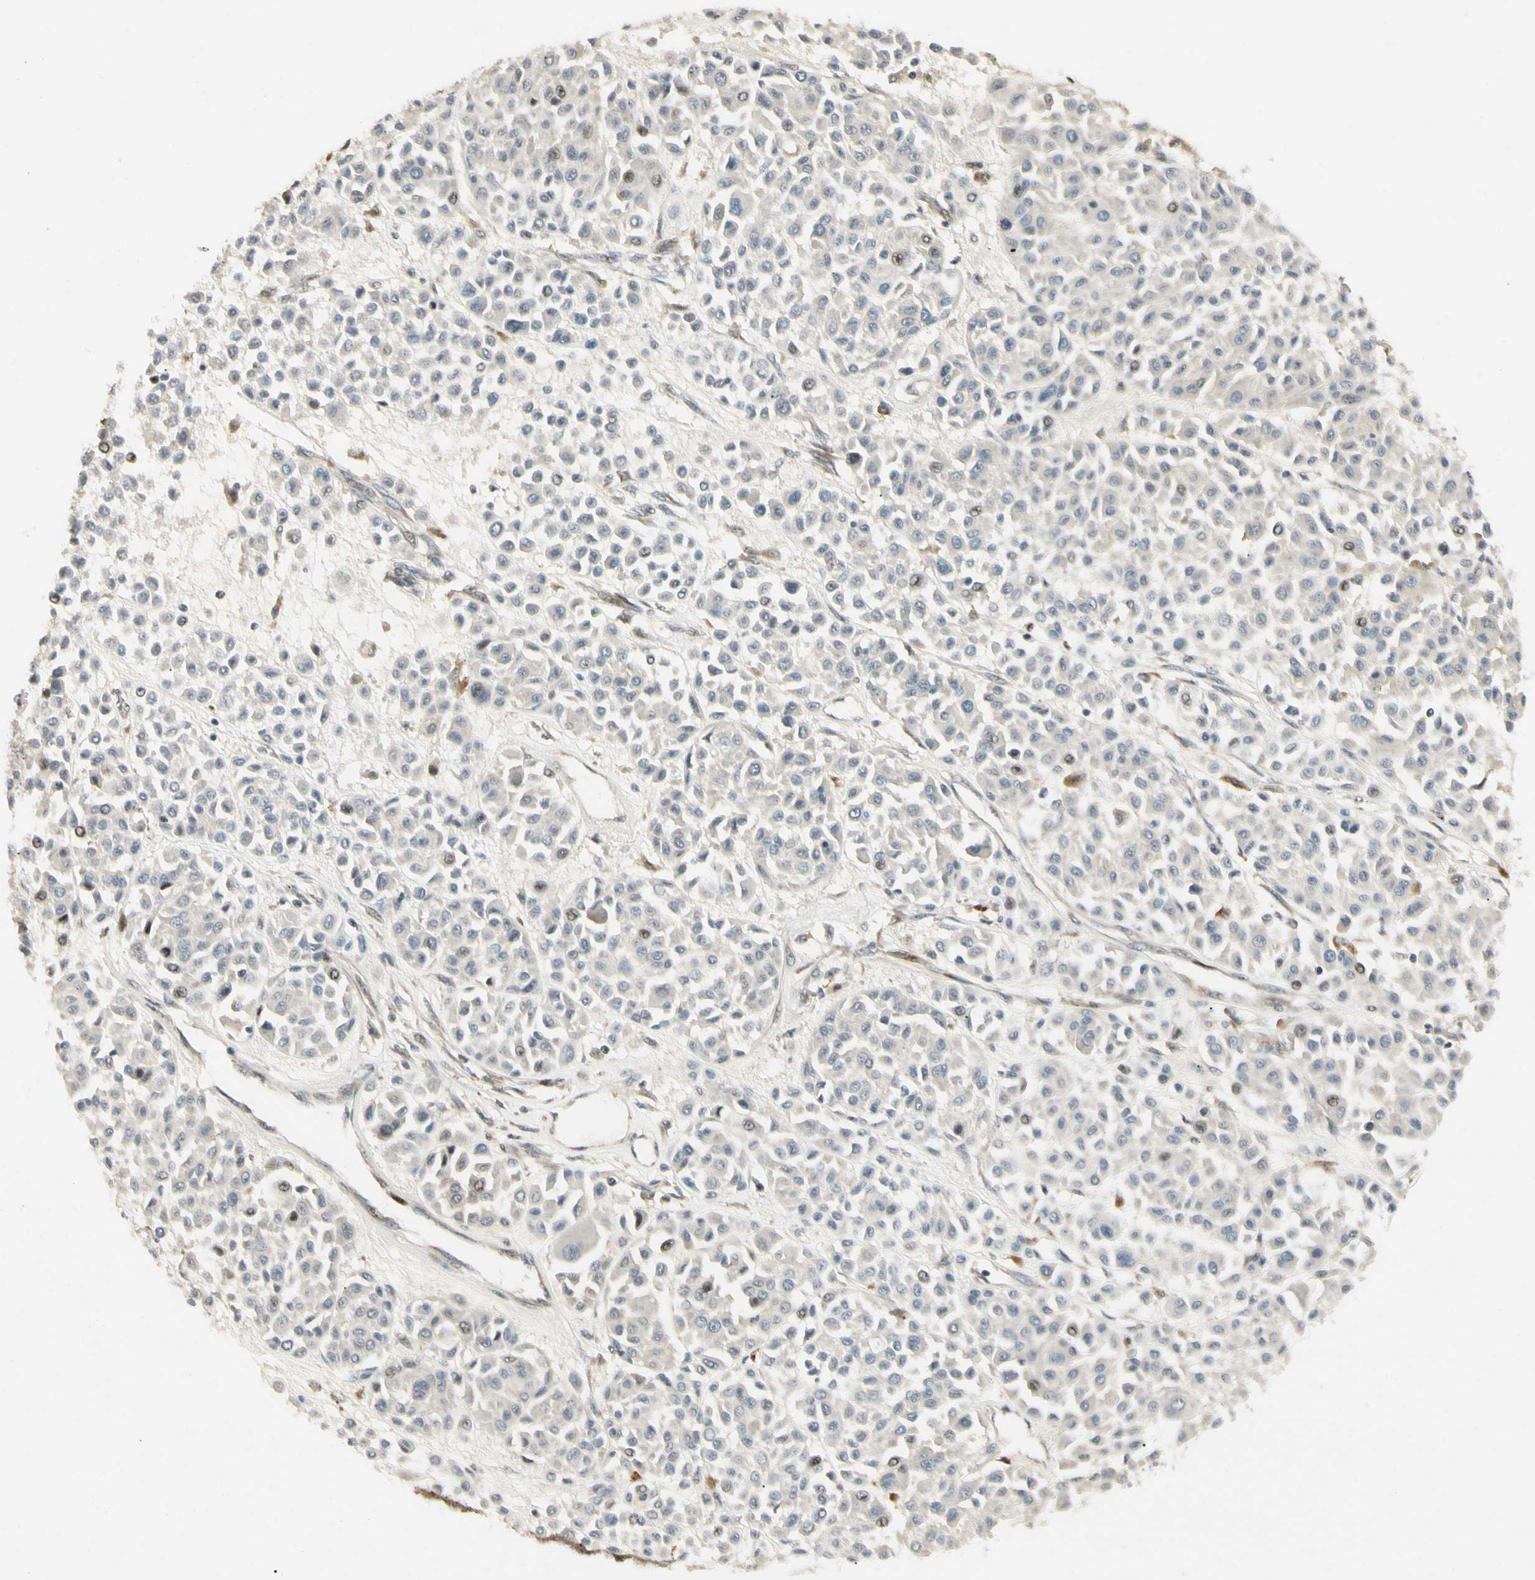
{"staining": {"intensity": "negative", "quantity": "none", "location": "none"}, "tissue": "melanoma", "cell_type": "Tumor cells", "image_type": "cancer", "snomed": [{"axis": "morphology", "description": "Malignant melanoma, Metastatic site"}, {"axis": "topography", "description": "Soft tissue"}], "caption": "High magnification brightfield microscopy of melanoma stained with DAB (3,3'-diaminobenzidine) (brown) and counterstained with hematoxylin (blue): tumor cells show no significant expression. (DAB immunohistochemistry with hematoxylin counter stain).", "gene": "FNDC3B", "patient": {"sex": "male", "age": 41}}